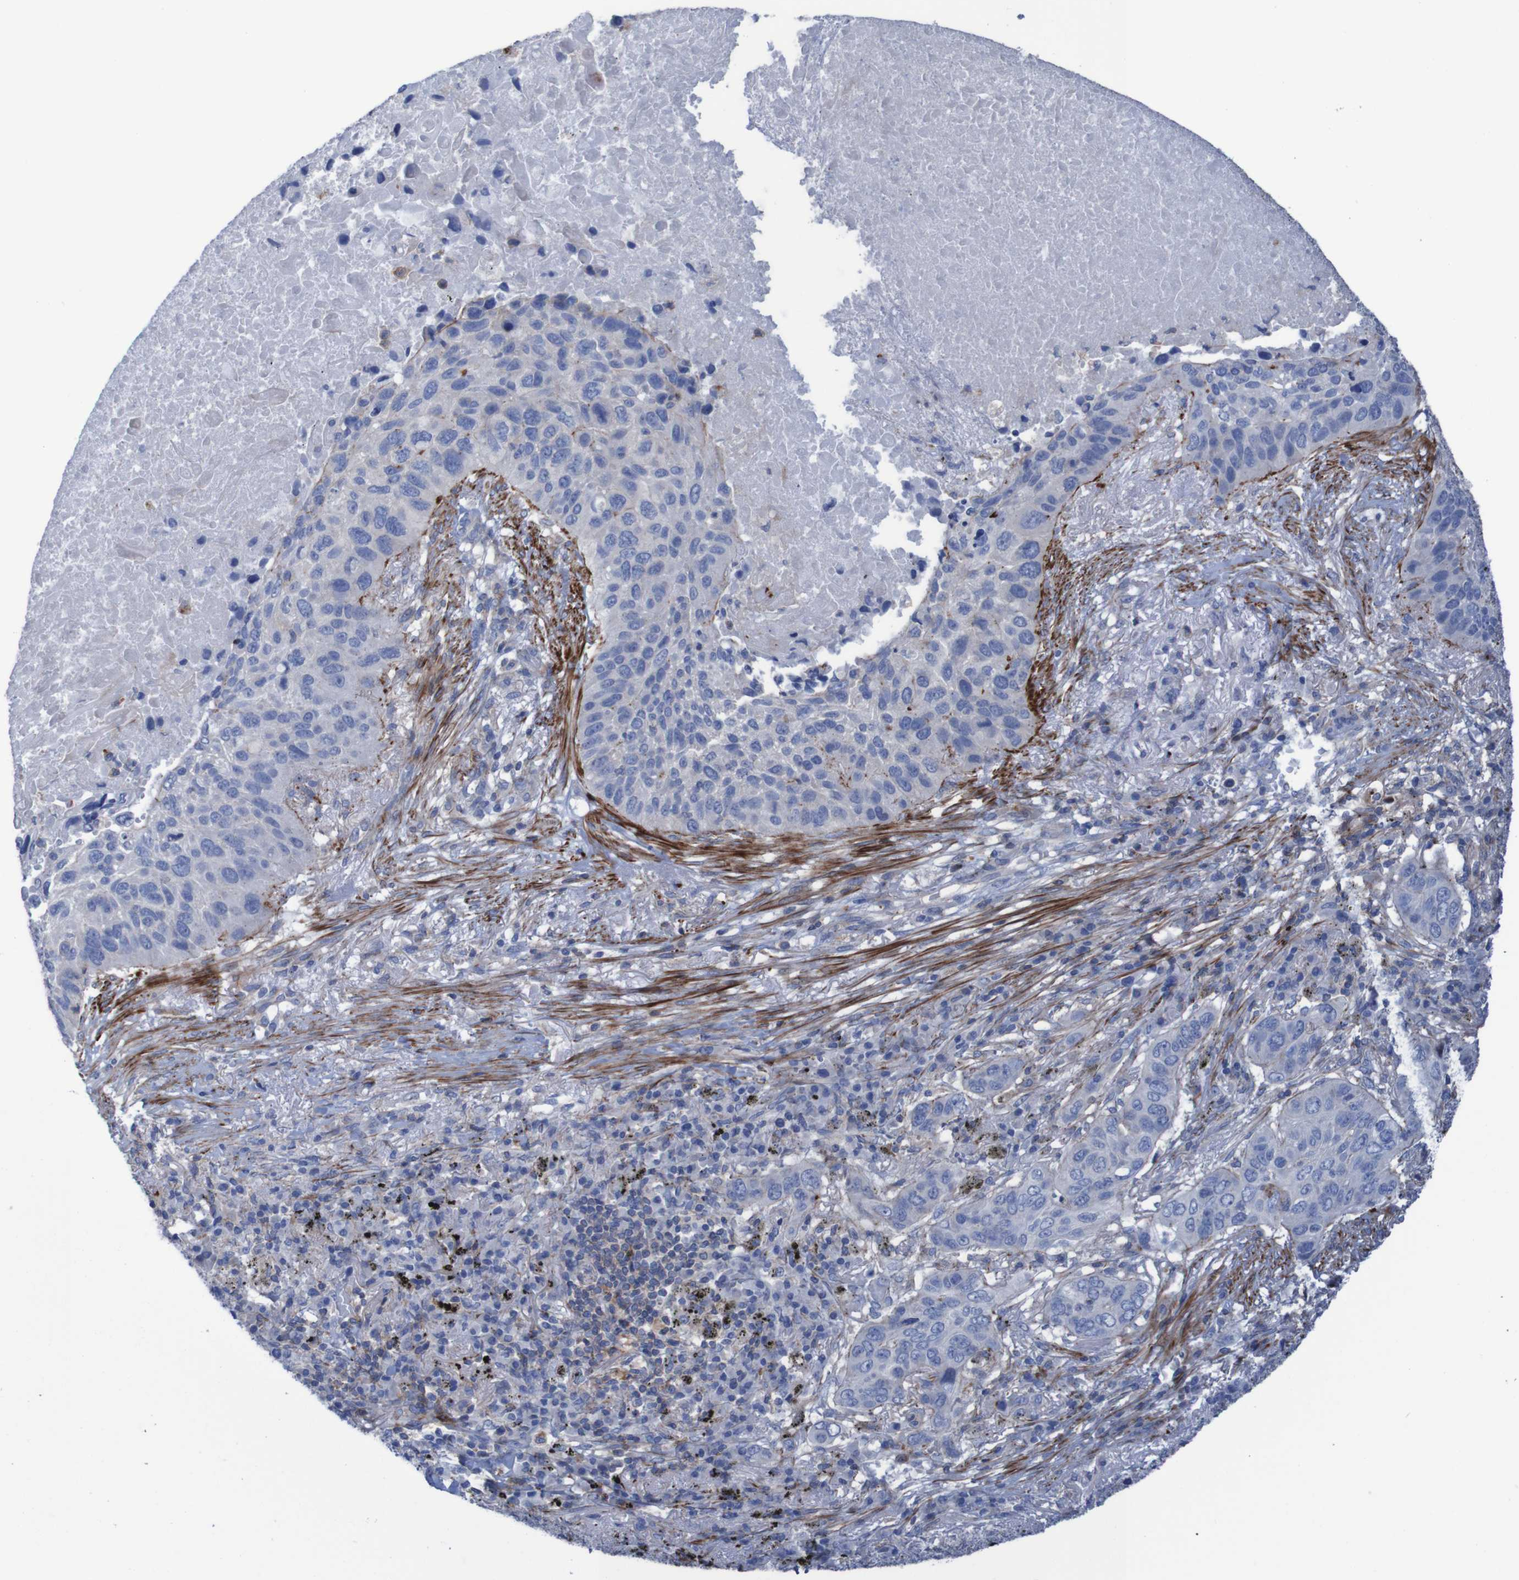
{"staining": {"intensity": "strong", "quantity": "<25%", "location": "cytoplasmic/membranous"}, "tissue": "lung cancer", "cell_type": "Tumor cells", "image_type": "cancer", "snomed": [{"axis": "morphology", "description": "Squamous cell carcinoma, NOS"}, {"axis": "topography", "description": "Lung"}], "caption": "A photomicrograph of lung cancer stained for a protein reveals strong cytoplasmic/membranous brown staining in tumor cells.", "gene": "RNF182", "patient": {"sex": "male", "age": 57}}